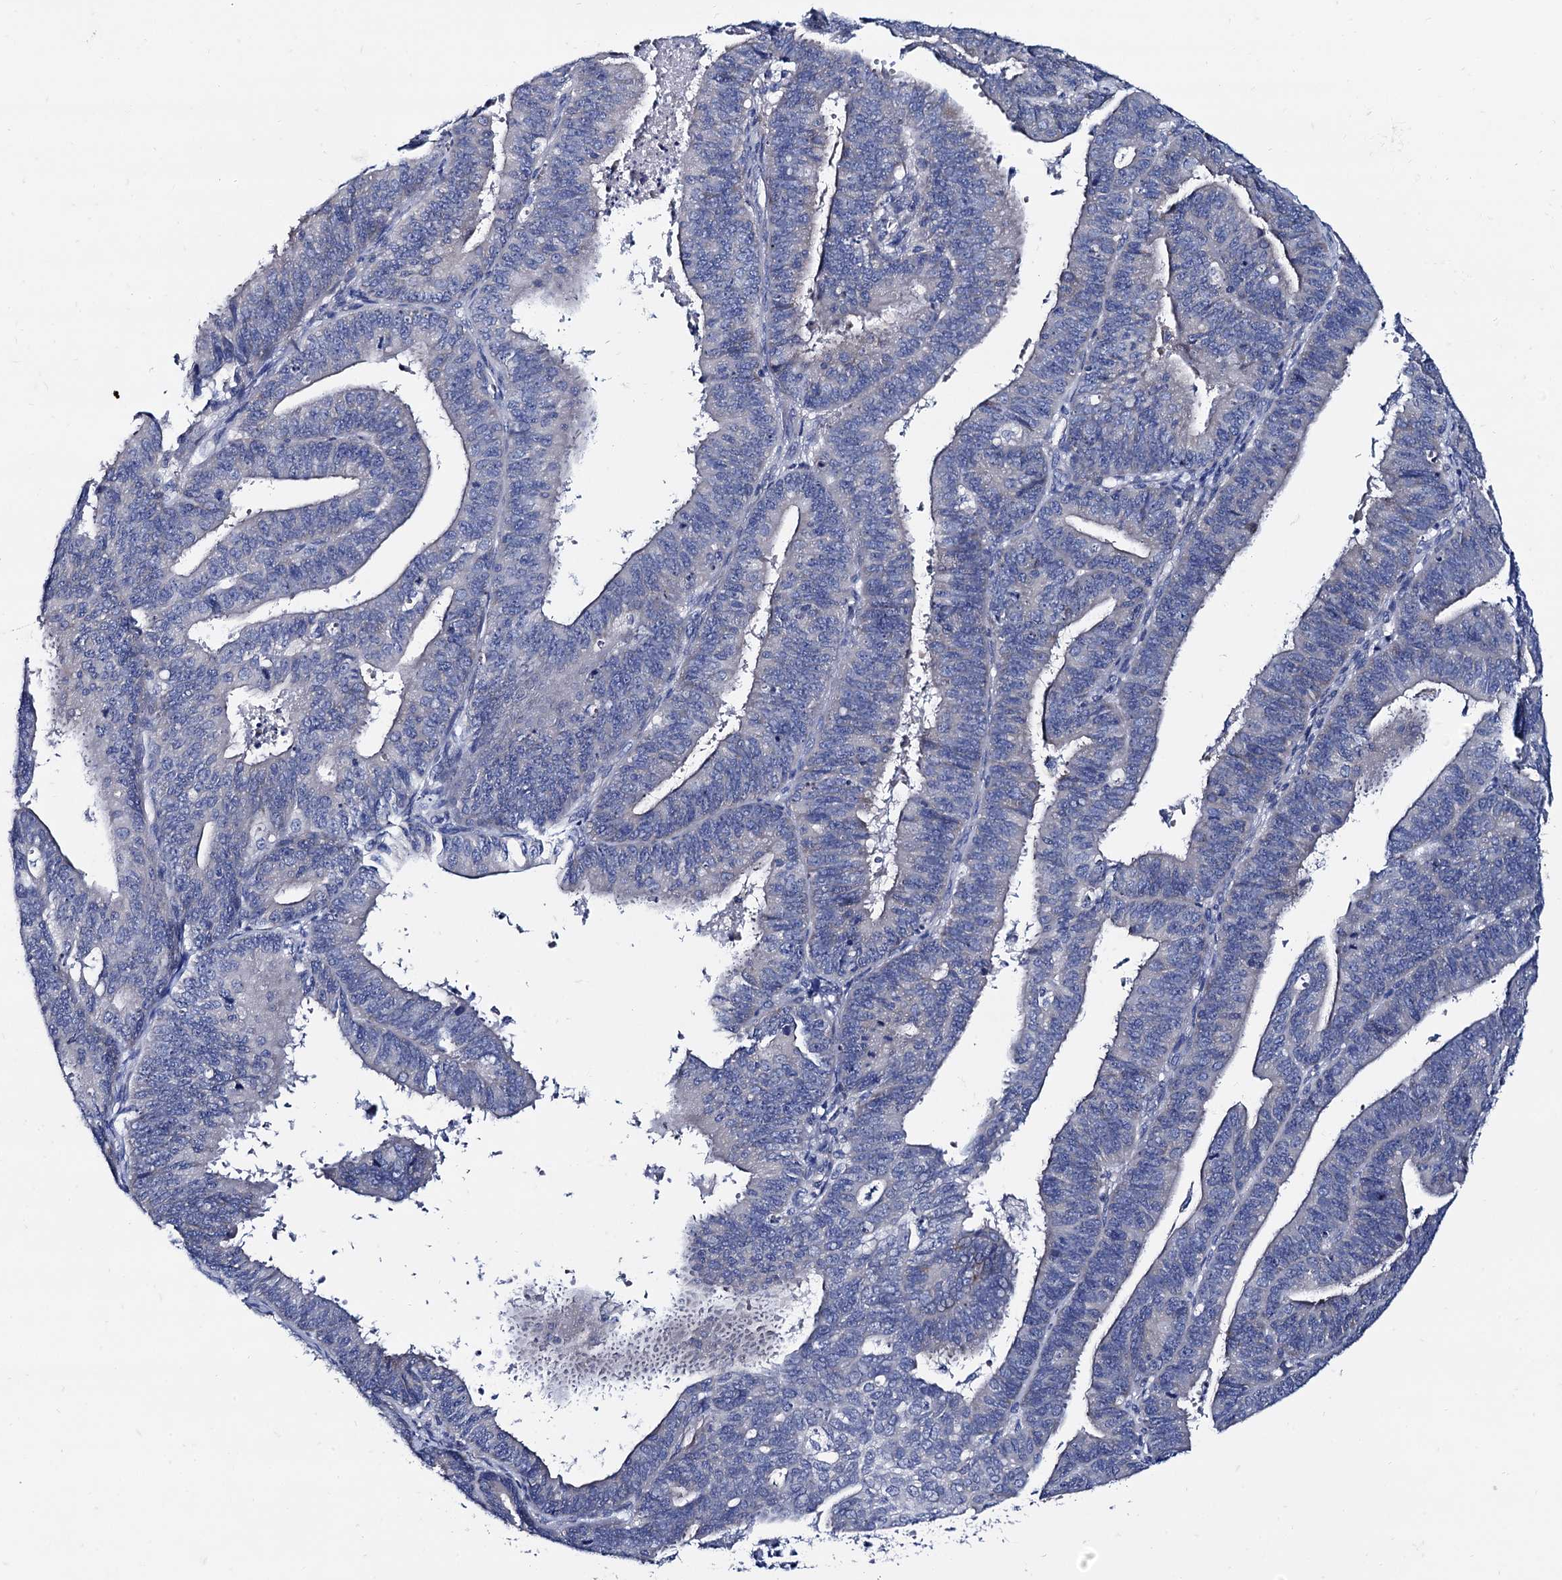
{"staining": {"intensity": "negative", "quantity": "none", "location": "none"}, "tissue": "endometrial cancer", "cell_type": "Tumor cells", "image_type": "cancer", "snomed": [{"axis": "morphology", "description": "Adenocarcinoma, NOS"}, {"axis": "topography", "description": "Endometrium"}], "caption": "High magnification brightfield microscopy of adenocarcinoma (endometrial) stained with DAB (brown) and counterstained with hematoxylin (blue): tumor cells show no significant expression.", "gene": "FOXR2", "patient": {"sex": "female", "age": 66}}